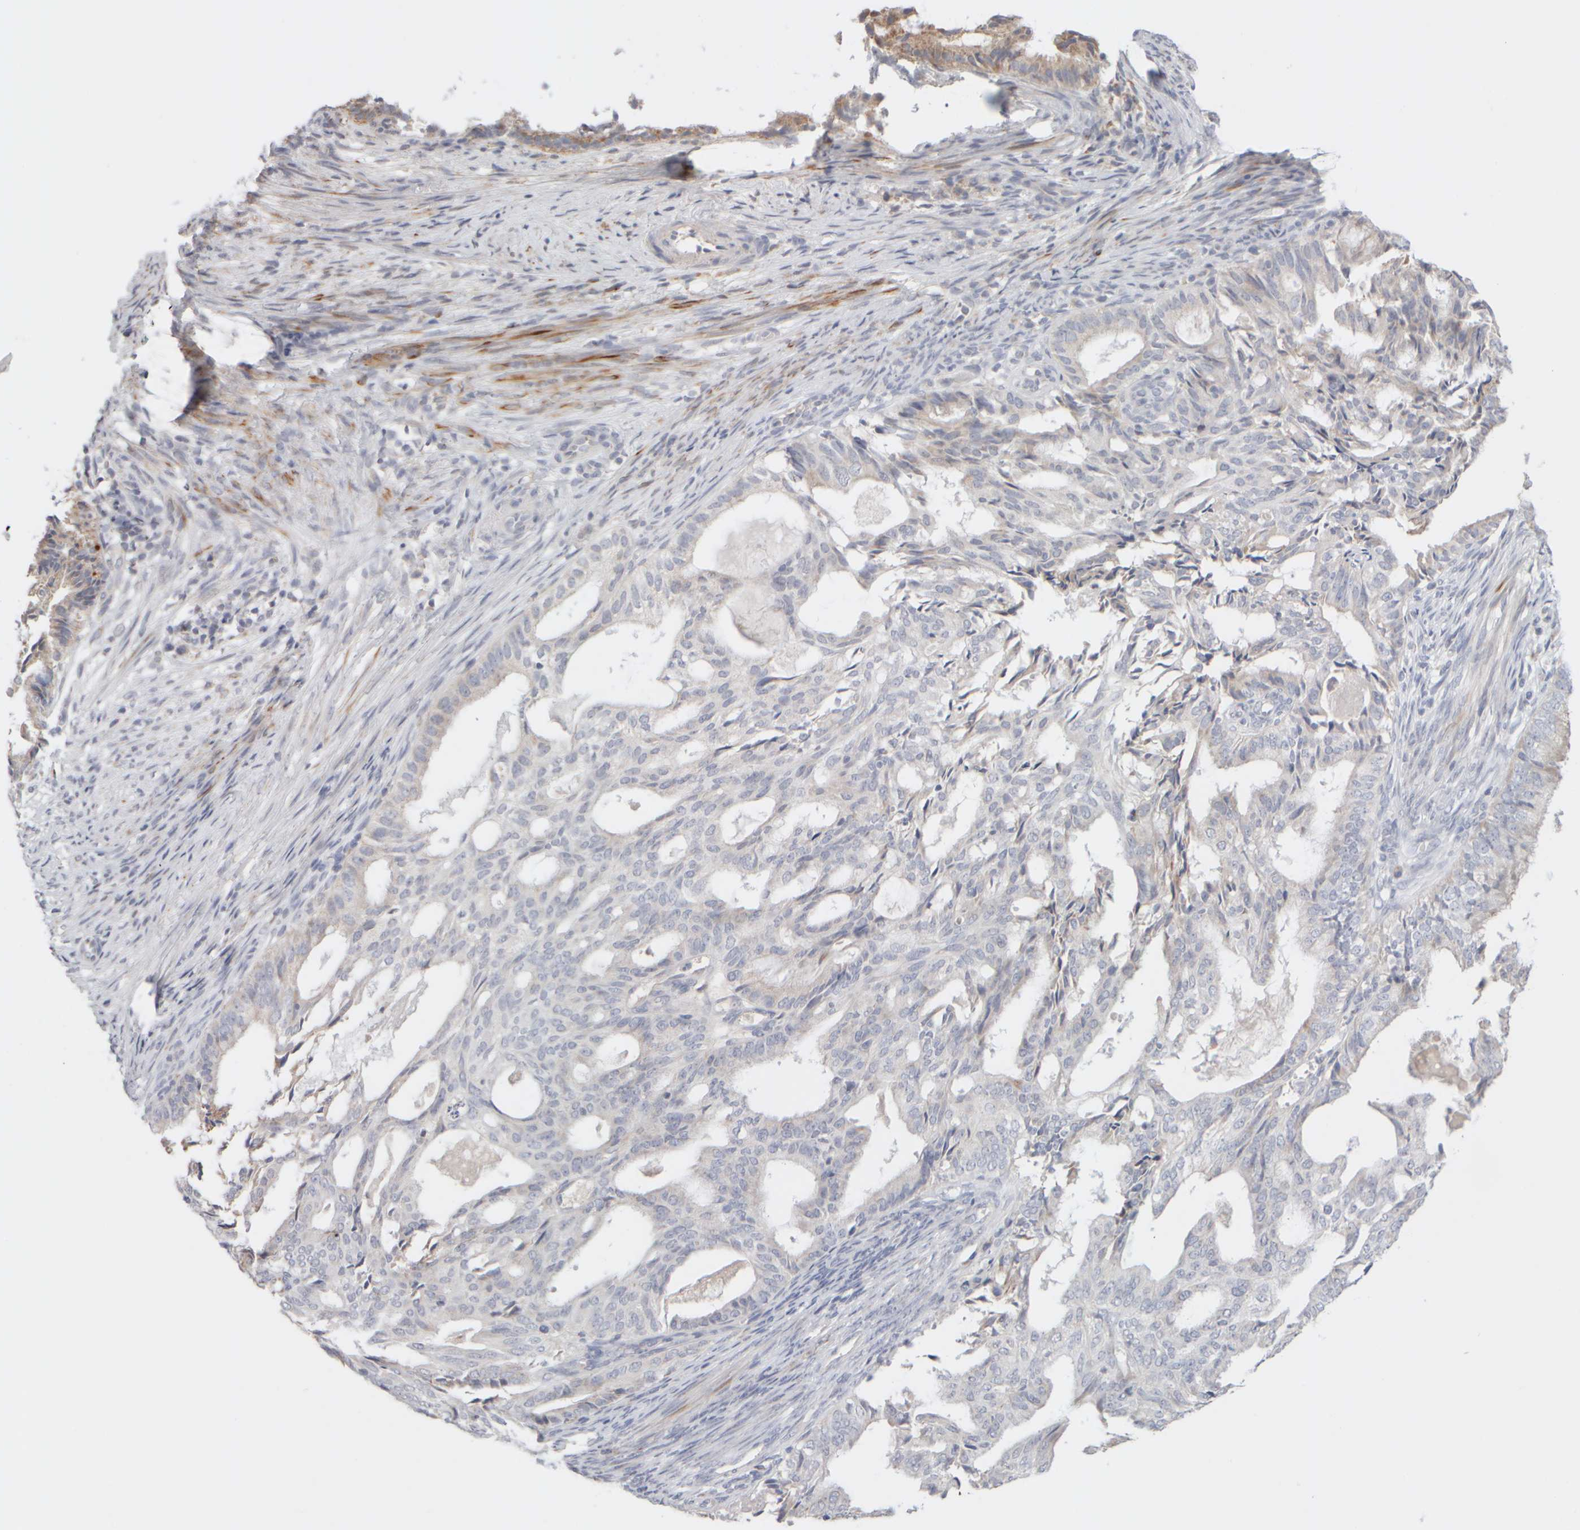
{"staining": {"intensity": "negative", "quantity": "none", "location": "none"}, "tissue": "endometrial cancer", "cell_type": "Tumor cells", "image_type": "cancer", "snomed": [{"axis": "morphology", "description": "Adenocarcinoma, NOS"}, {"axis": "topography", "description": "Endometrium"}], "caption": "Tumor cells are negative for protein expression in human endometrial adenocarcinoma.", "gene": "ZNF112", "patient": {"sex": "female", "age": 58}}